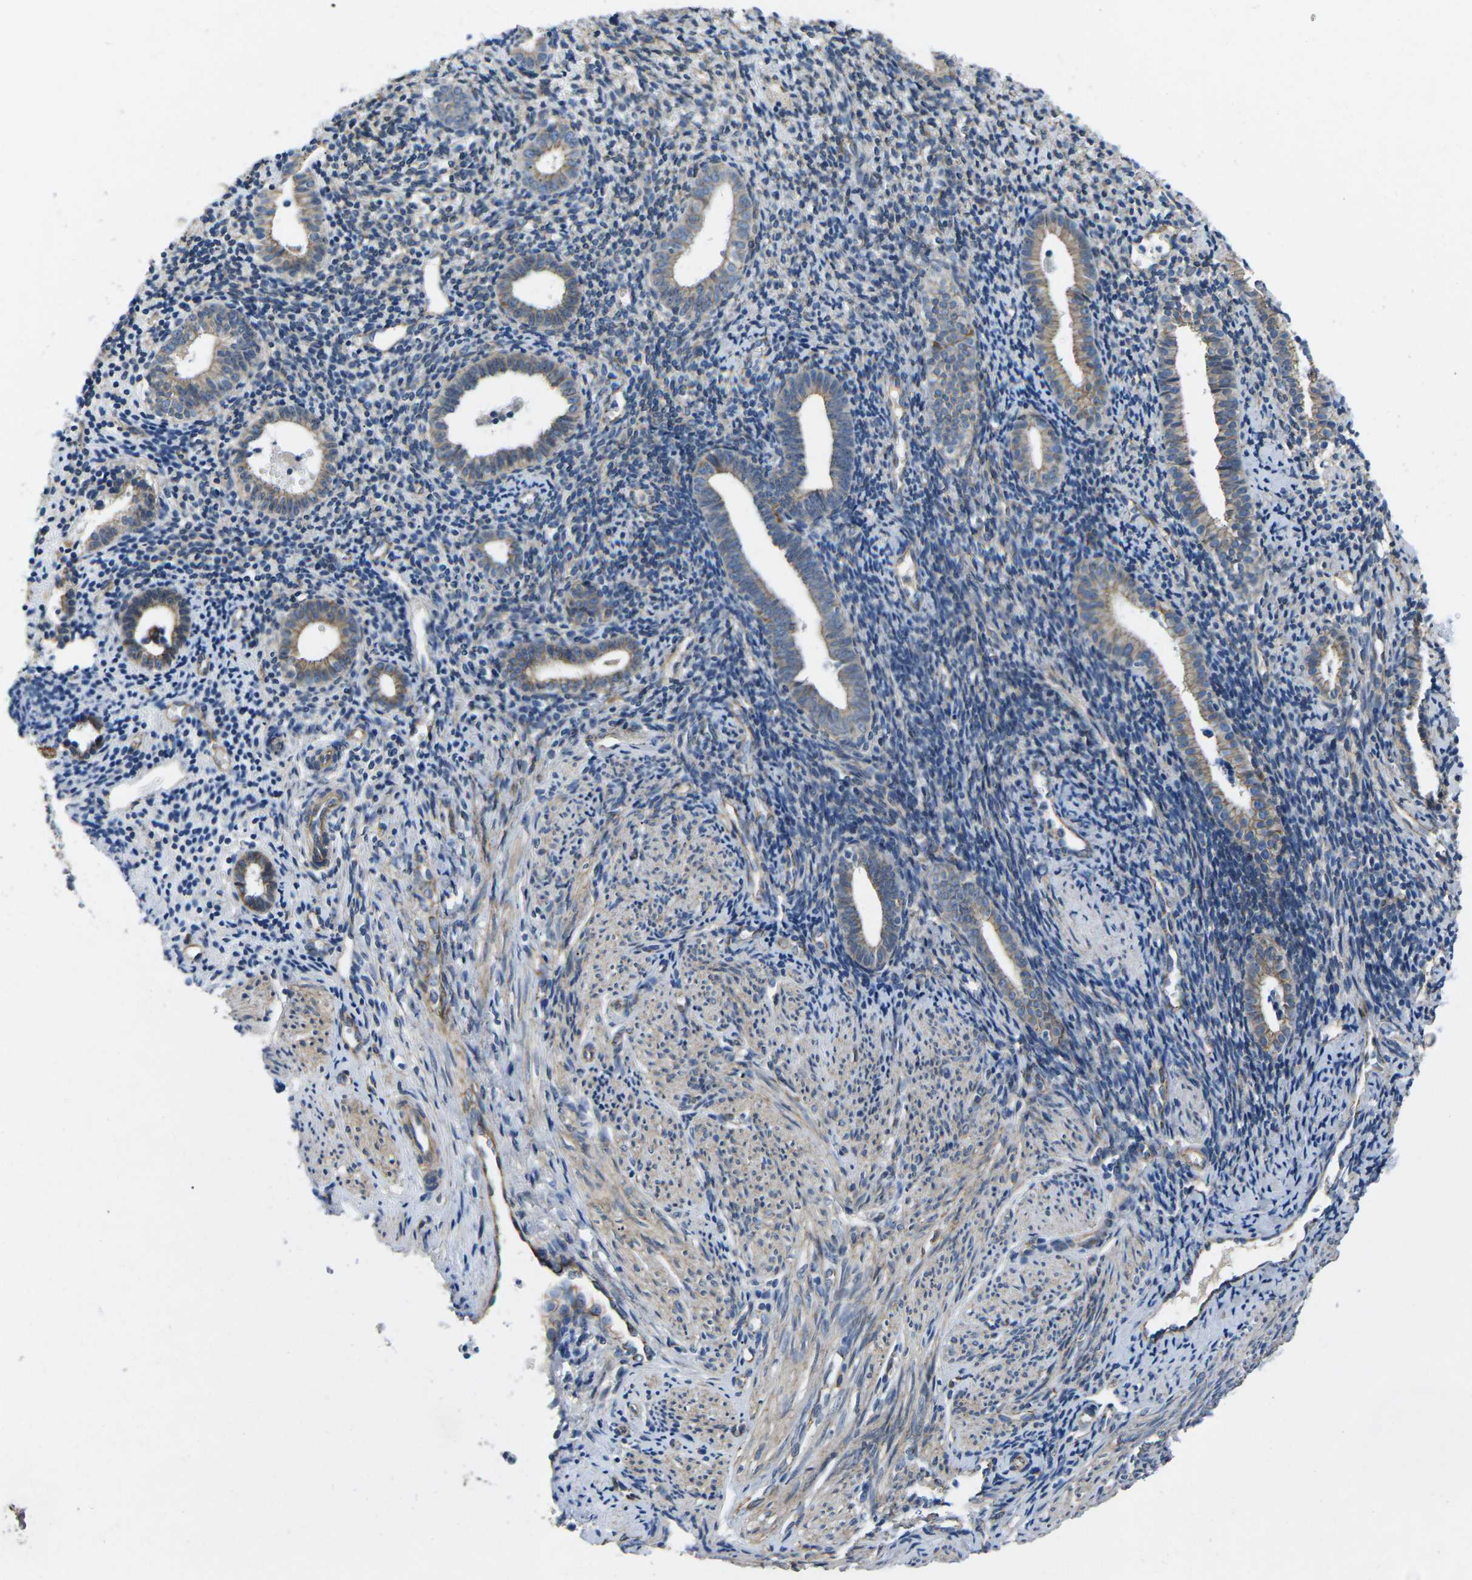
{"staining": {"intensity": "negative", "quantity": "none", "location": "none"}, "tissue": "endometrium", "cell_type": "Cells in endometrial stroma", "image_type": "normal", "snomed": [{"axis": "morphology", "description": "Normal tissue, NOS"}, {"axis": "topography", "description": "Endometrium"}], "caption": "This is a image of IHC staining of normal endometrium, which shows no staining in cells in endometrial stroma. (DAB IHC visualized using brightfield microscopy, high magnification).", "gene": "CTNND1", "patient": {"sex": "female", "age": 50}}